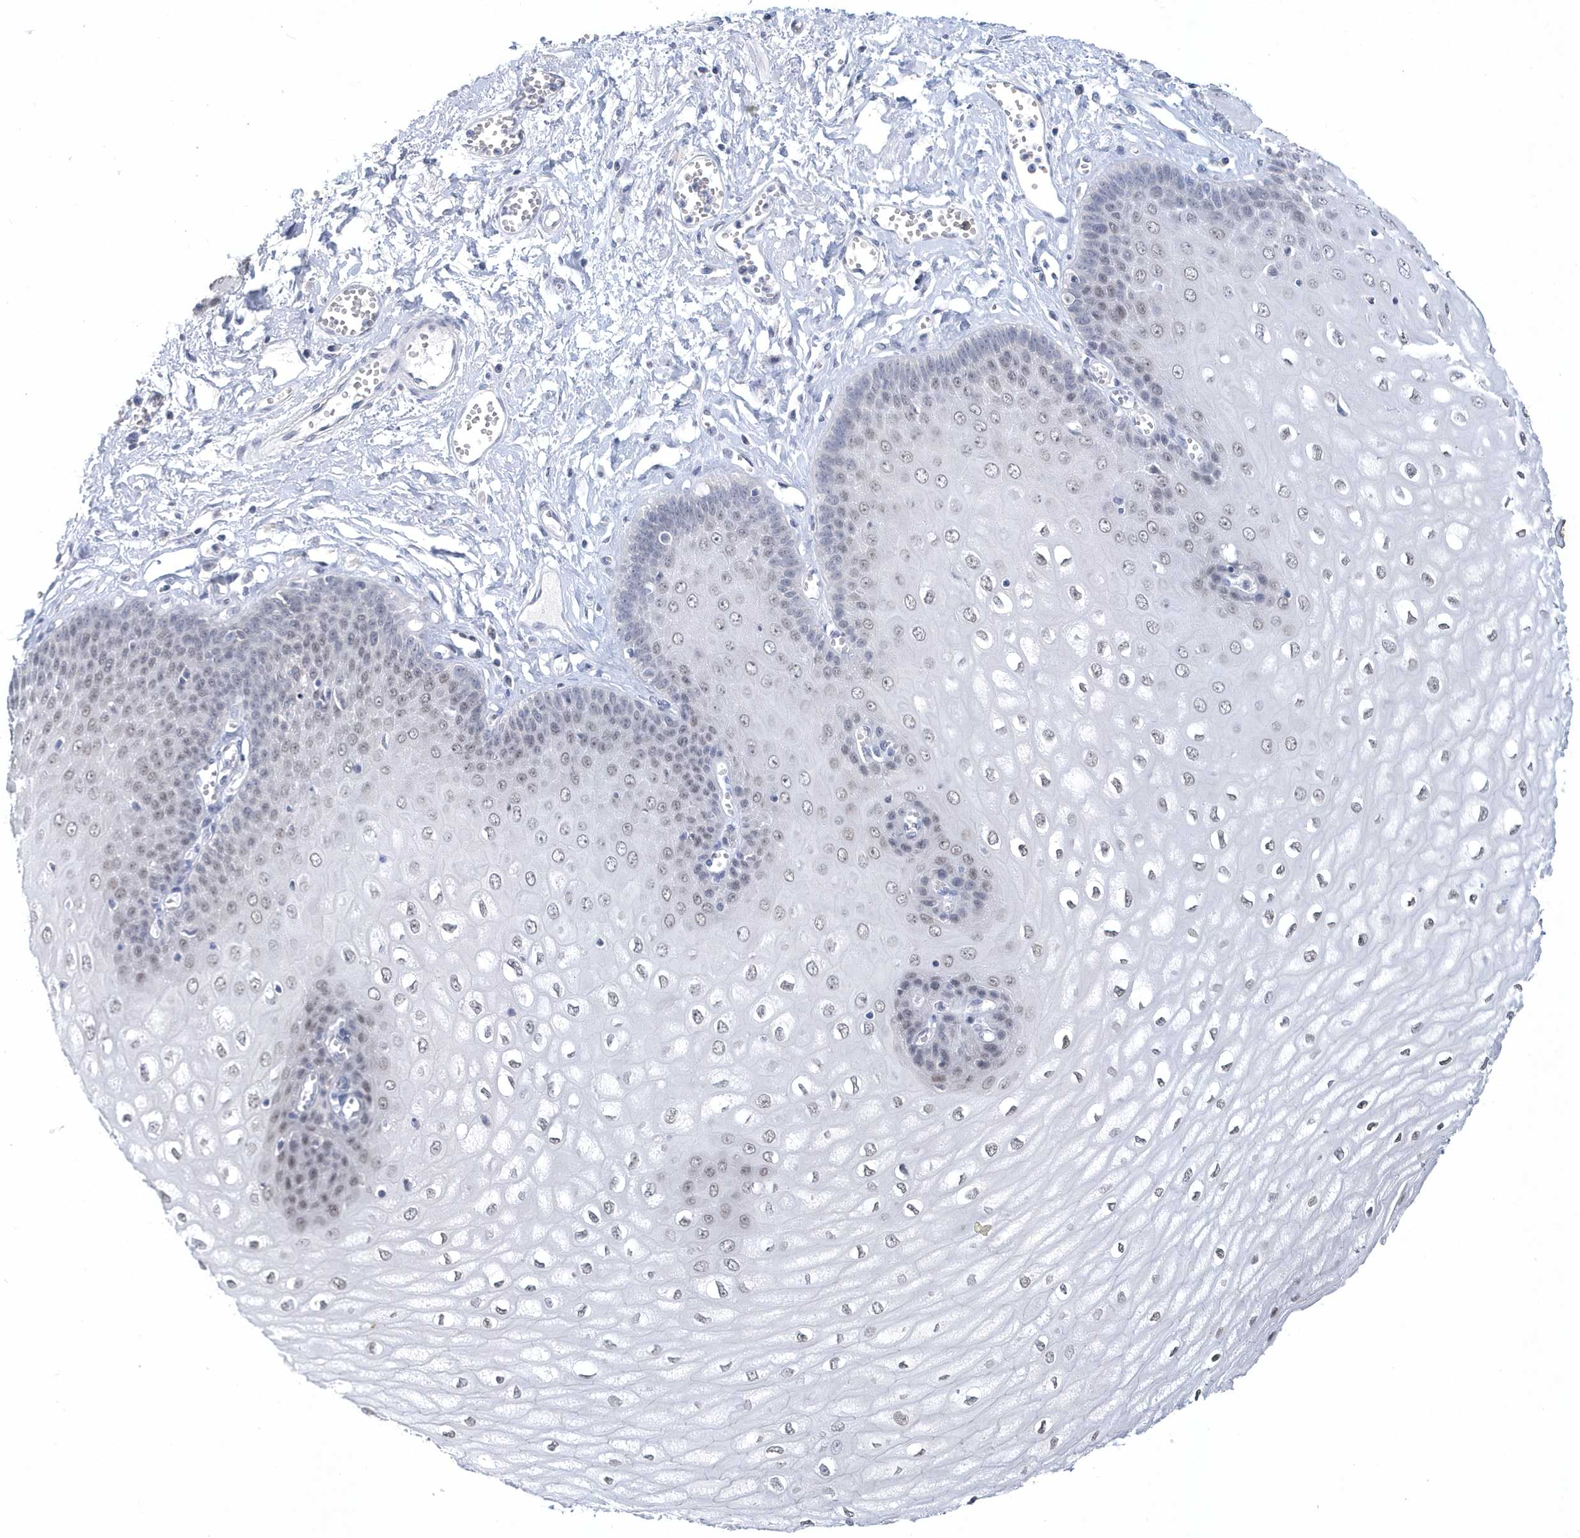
{"staining": {"intensity": "weak", "quantity": "25%-75%", "location": "nuclear"}, "tissue": "esophagus", "cell_type": "Squamous epithelial cells", "image_type": "normal", "snomed": [{"axis": "morphology", "description": "Normal tissue, NOS"}, {"axis": "topography", "description": "Esophagus"}], "caption": "Brown immunohistochemical staining in unremarkable human esophagus shows weak nuclear expression in about 25%-75% of squamous epithelial cells.", "gene": "SRGAP3", "patient": {"sex": "male", "age": 60}}